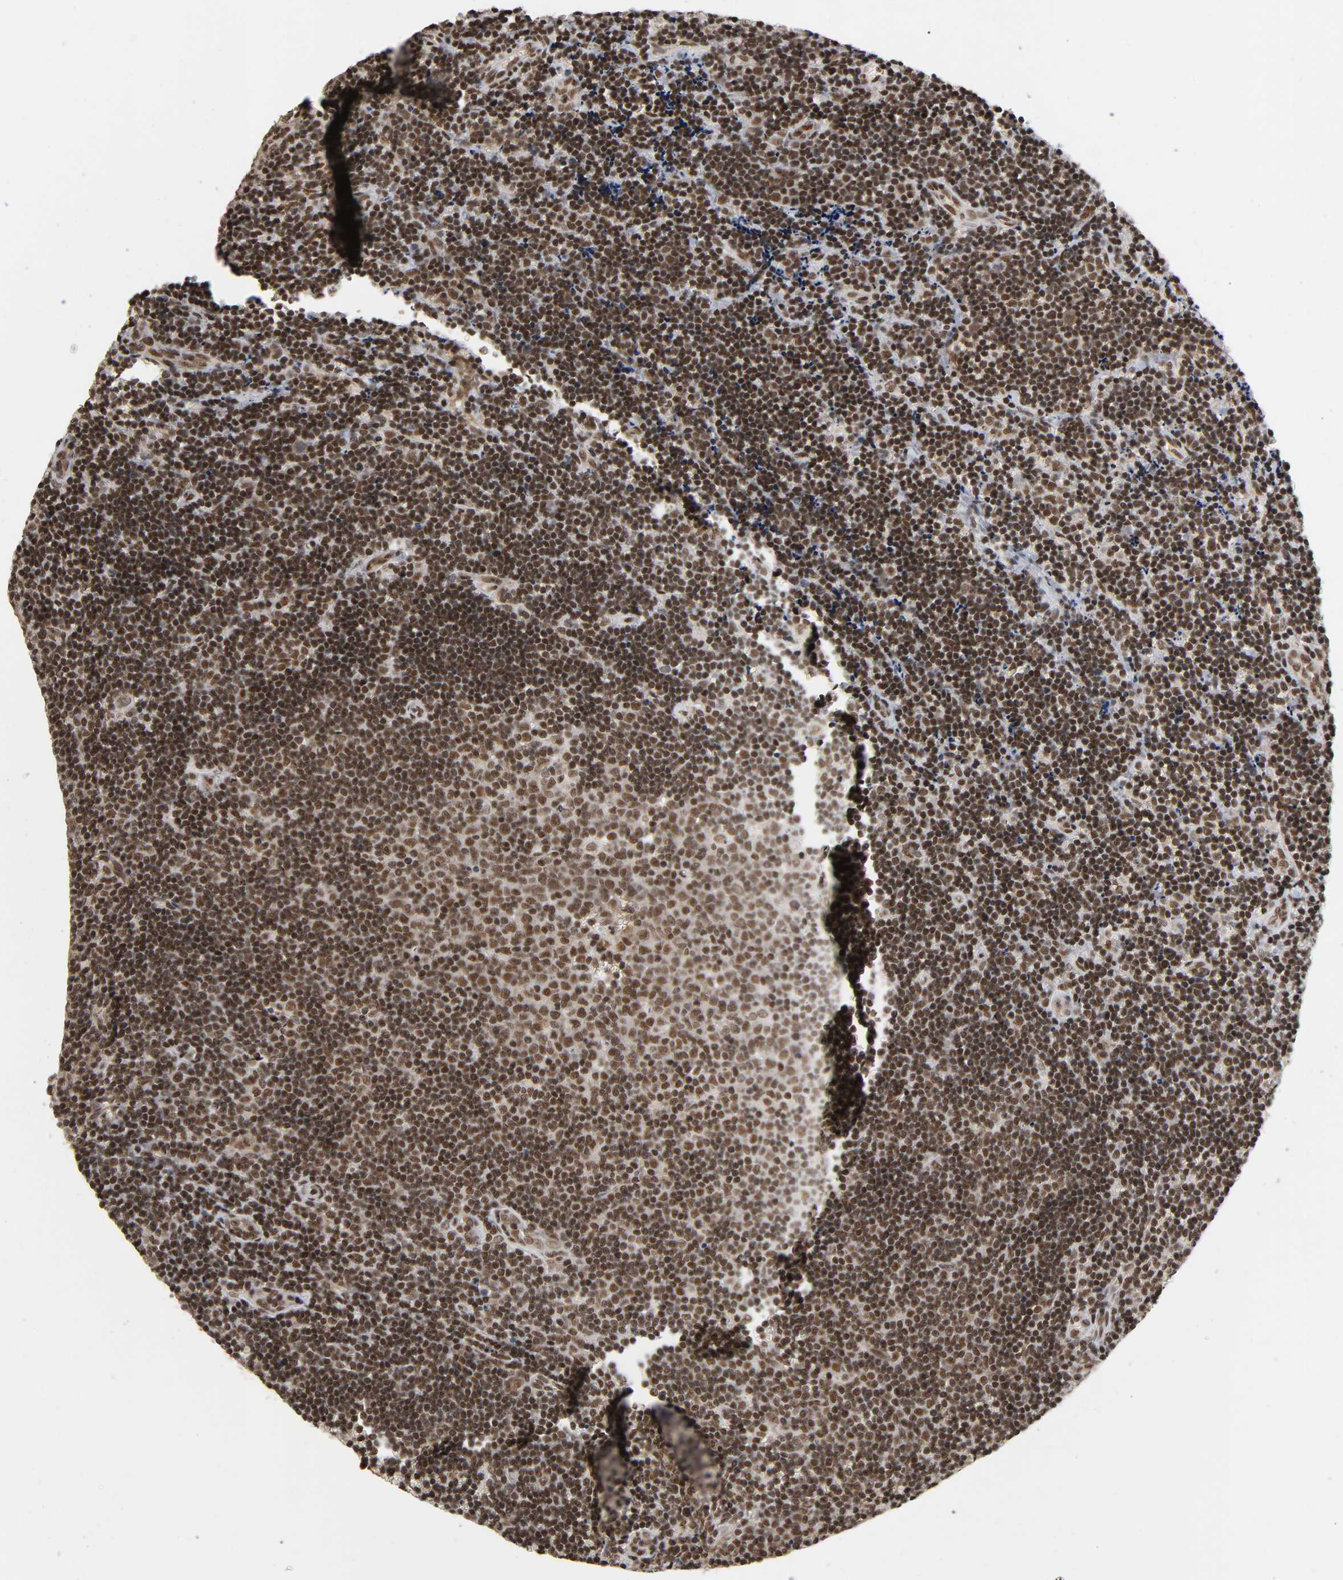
{"staining": {"intensity": "moderate", "quantity": ">75%", "location": "cytoplasmic/membranous,nuclear"}, "tissue": "lymph node", "cell_type": "Germinal center cells", "image_type": "normal", "snomed": [{"axis": "morphology", "description": "Normal tissue, NOS"}, {"axis": "topography", "description": "Lymph node"}, {"axis": "topography", "description": "Salivary gland"}], "caption": "Immunohistochemistry (IHC) (DAB) staining of benign human lymph node reveals moderate cytoplasmic/membranous,nuclear protein staining in about >75% of germinal center cells.", "gene": "ZNF384", "patient": {"sex": "male", "age": 8}}